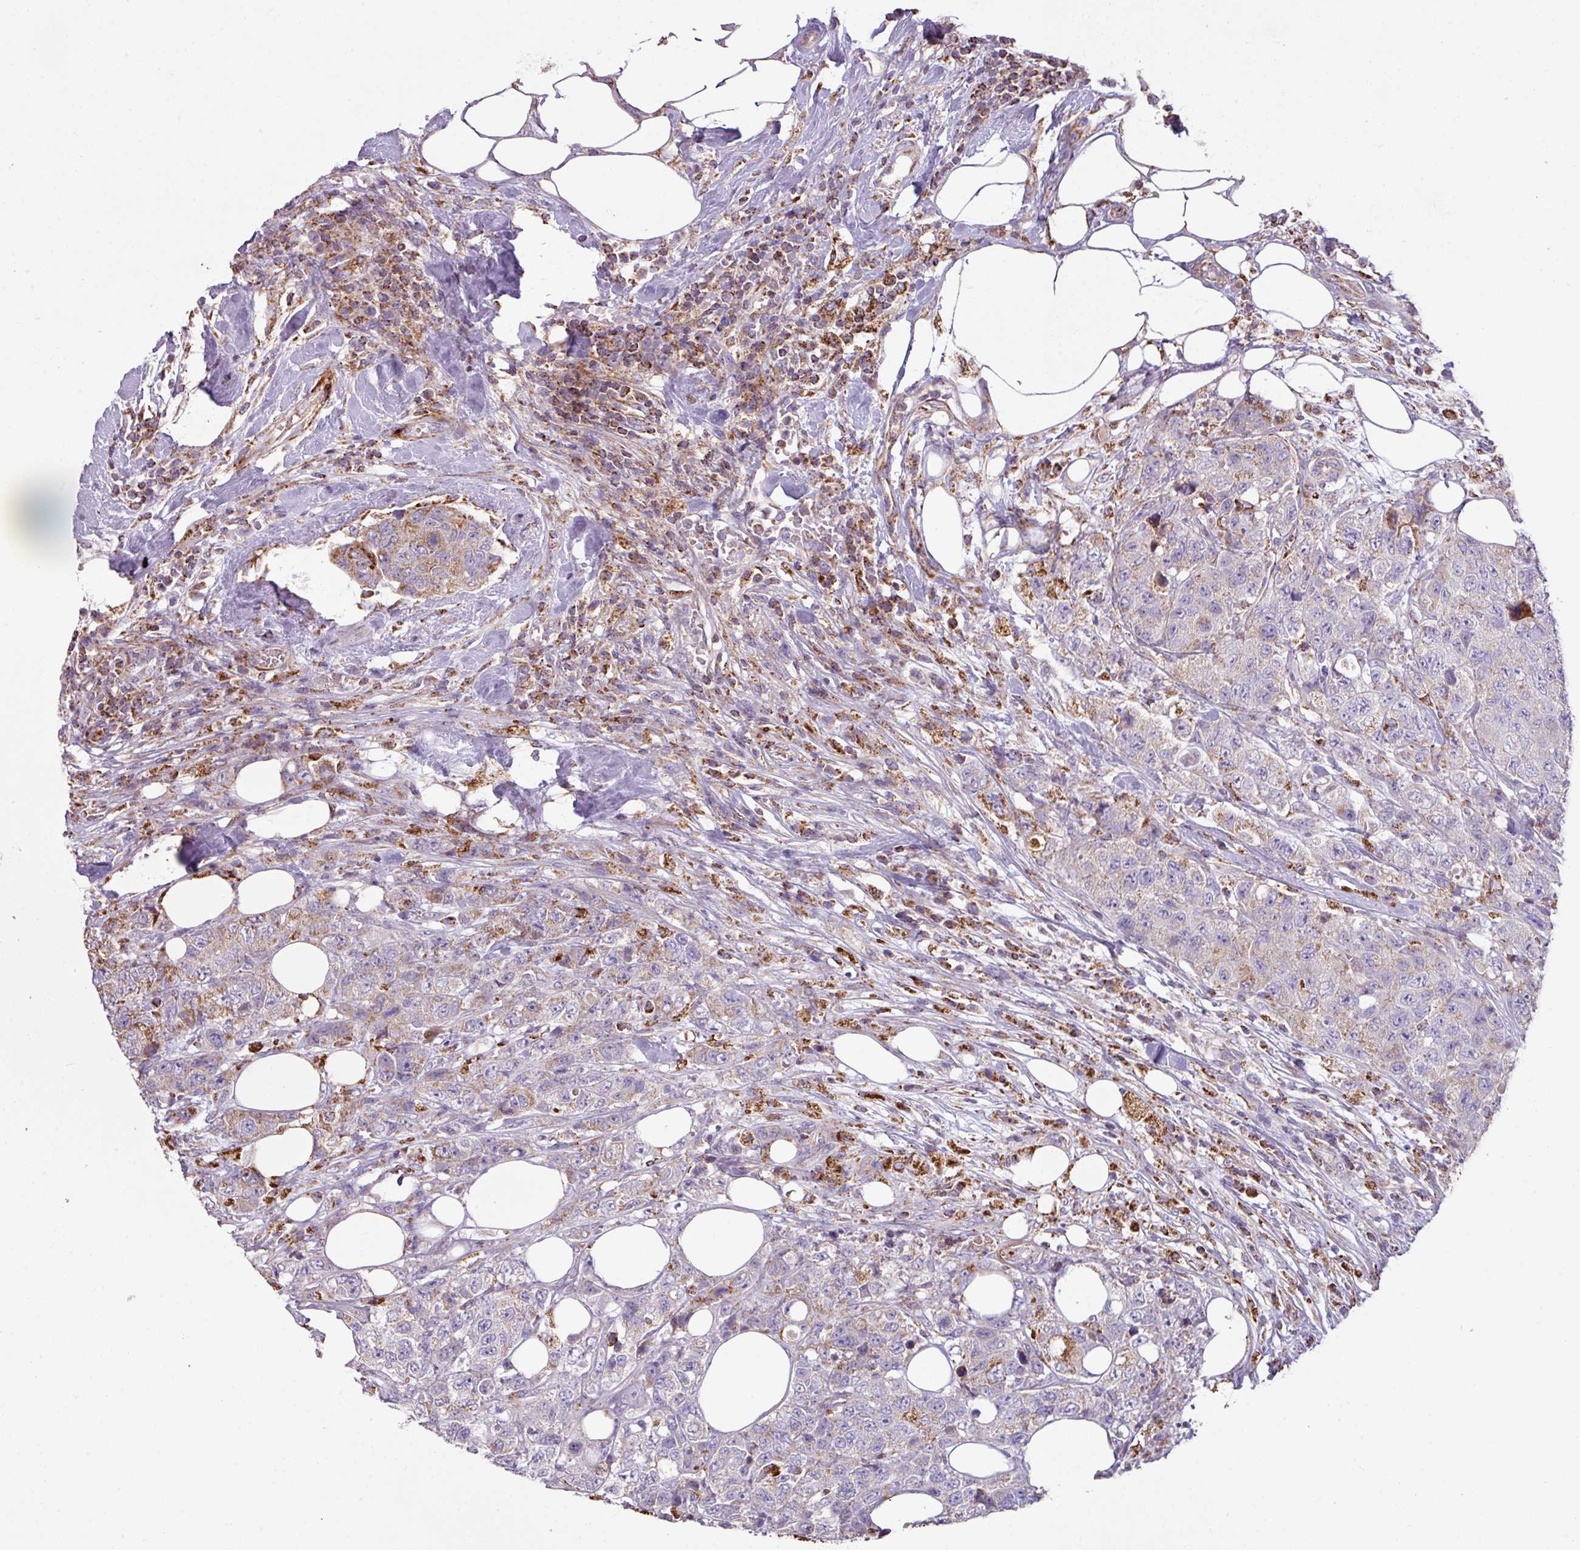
{"staining": {"intensity": "strong", "quantity": "25%-75%", "location": "cytoplasmic/membranous"}, "tissue": "urothelial cancer", "cell_type": "Tumor cells", "image_type": "cancer", "snomed": [{"axis": "morphology", "description": "Urothelial carcinoma, High grade"}, {"axis": "topography", "description": "Urinary bladder"}], "caption": "Immunohistochemistry photomicrograph of neoplastic tissue: urothelial carcinoma (high-grade) stained using immunohistochemistry exhibits high levels of strong protein expression localized specifically in the cytoplasmic/membranous of tumor cells, appearing as a cytoplasmic/membranous brown color.", "gene": "SQOR", "patient": {"sex": "female", "age": 78}}